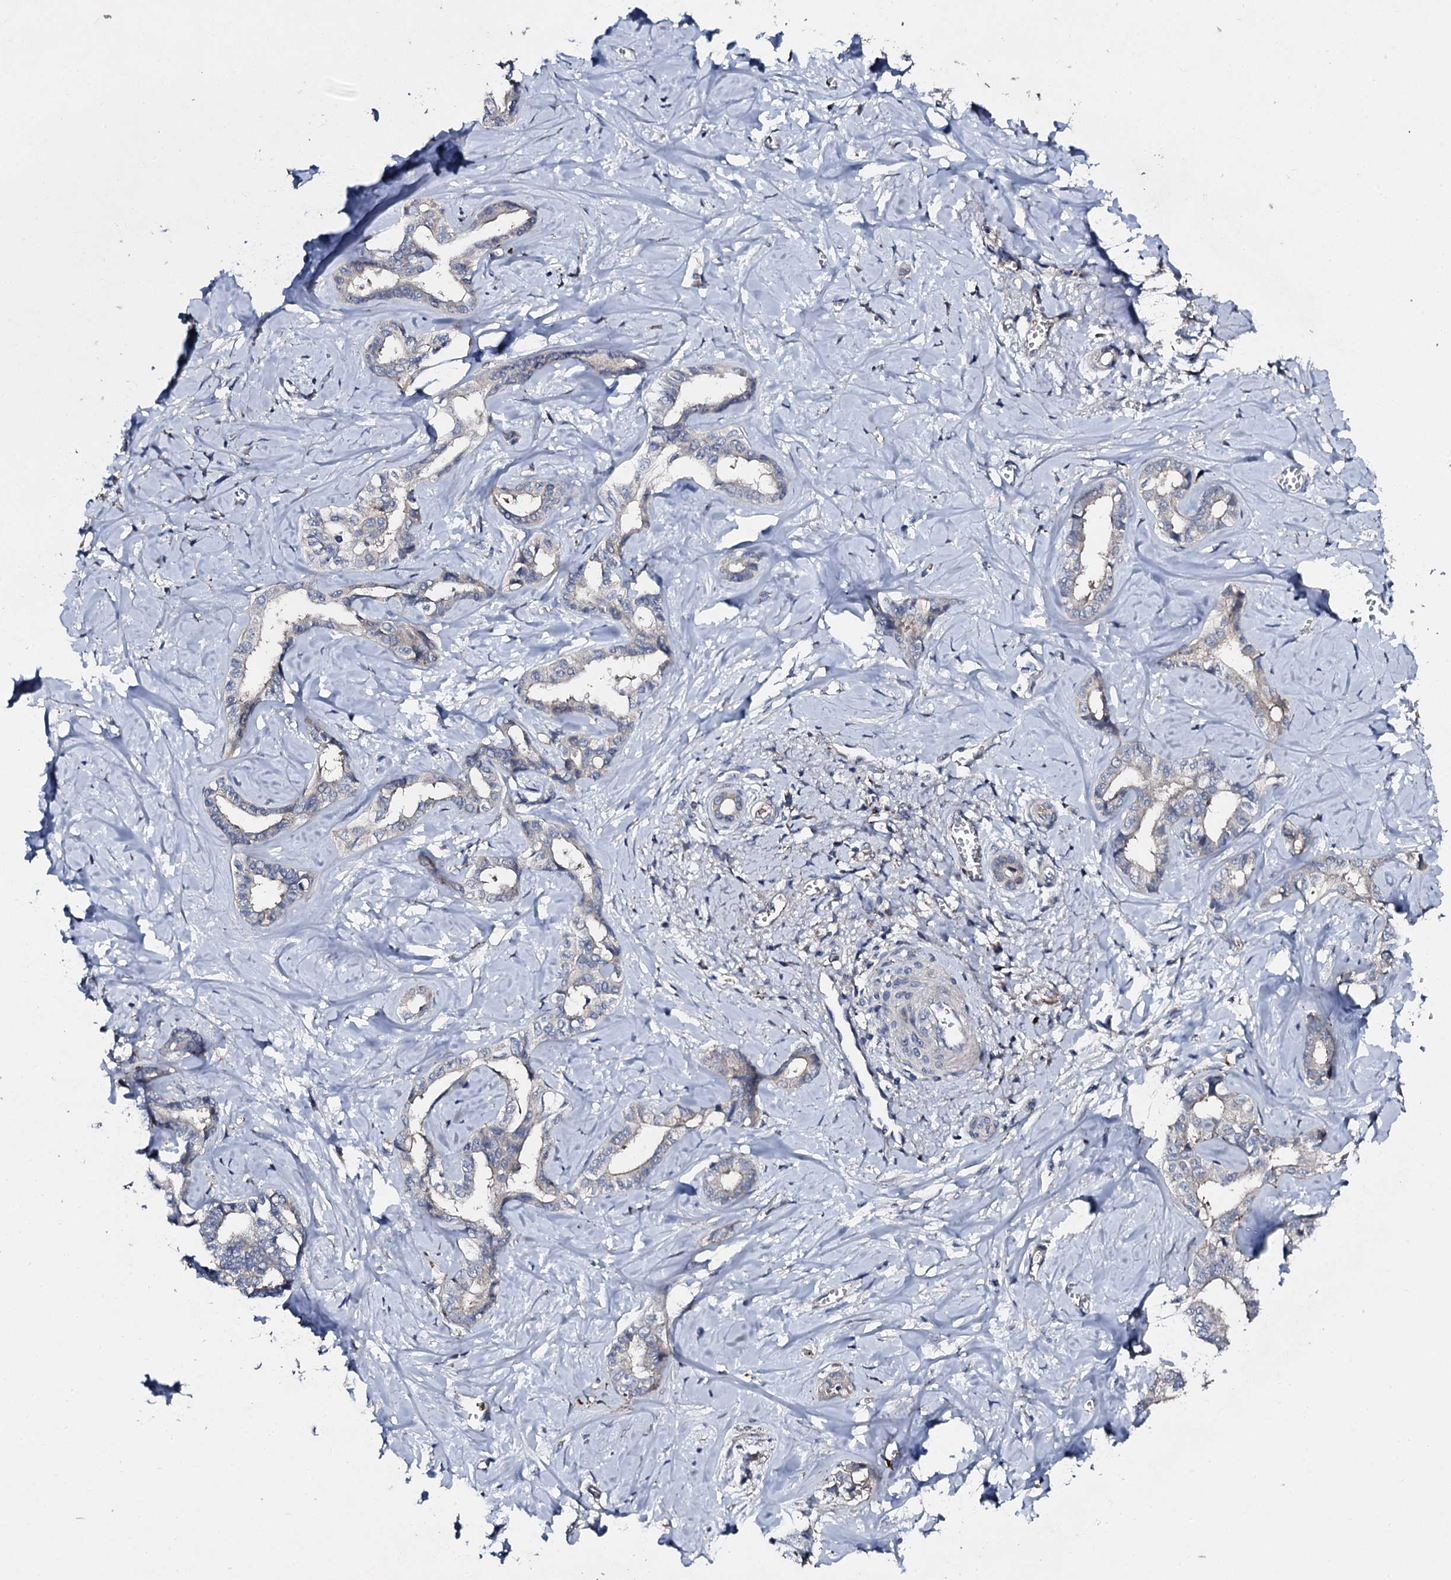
{"staining": {"intensity": "negative", "quantity": "none", "location": "none"}, "tissue": "liver cancer", "cell_type": "Tumor cells", "image_type": "cancer", "snomed": [{"axis": "morphology", "description": "Cholangiocarcinoma"}, {"axis": "topography", "description": "Liver"}], "caption": "High power microscopy photomicrograph of an immunohistochemistry image of liver cancer (cholangiocarcinoma), revealing no significant positivity in tumor cells.", "gene": "LRRC28", "patient": {"sex": "female", "age": 77}}